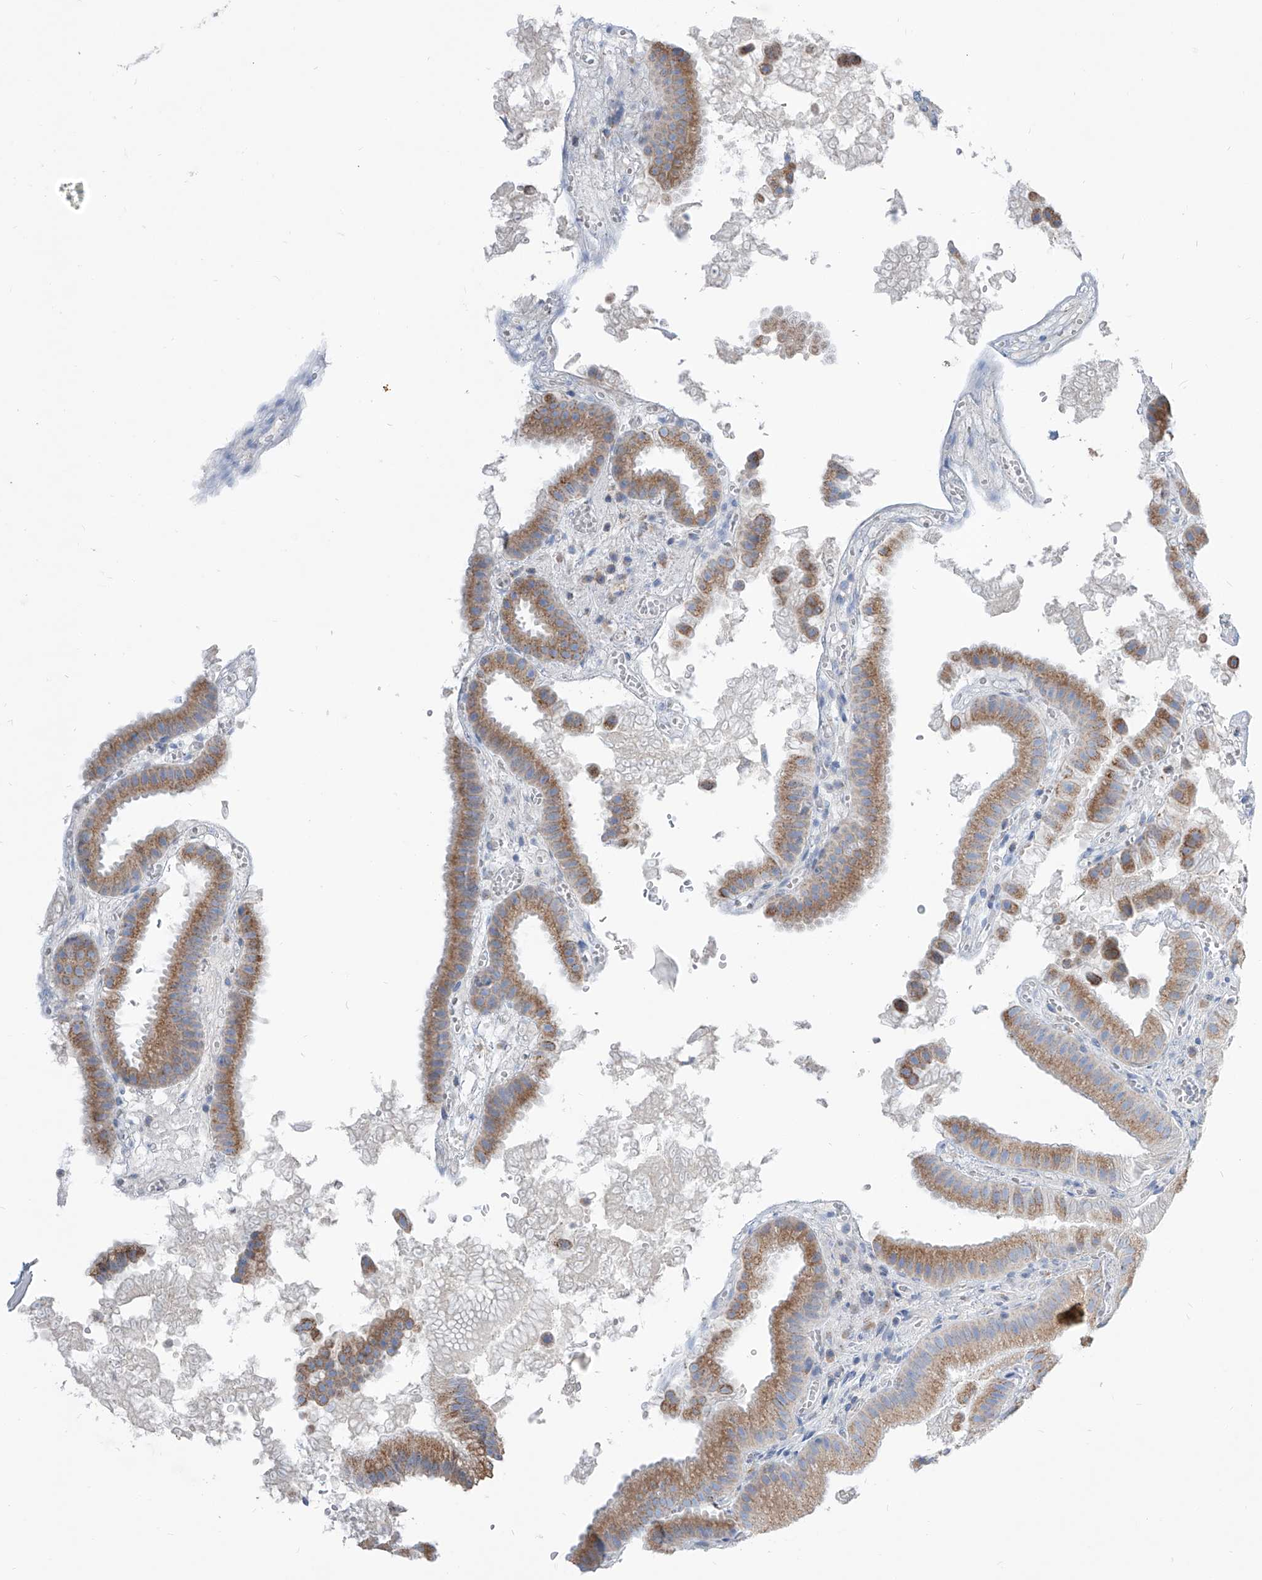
{"staining": {"intensity": "moderate", "quantity": ">75%", "location": "cytoplasmic/membranous"}, "tissue": "gallbladder", "cell_type": "Glandular cells", "image_type": "normal", "snomed": [{"axis": "morphology", "description": "Normal tissue, NOS"}, {"axis": "topography", "description": "Gallbladder"}], "caption": "A high-resolution photomicrograph shows immunohistochemistry staining of normal gallbladder, which displays moderate cytoplasmic/membranous staining in approximately >75% of glandular cells.", "gene": "AGPS", "patient": {"sex": "female", "age": 30}}